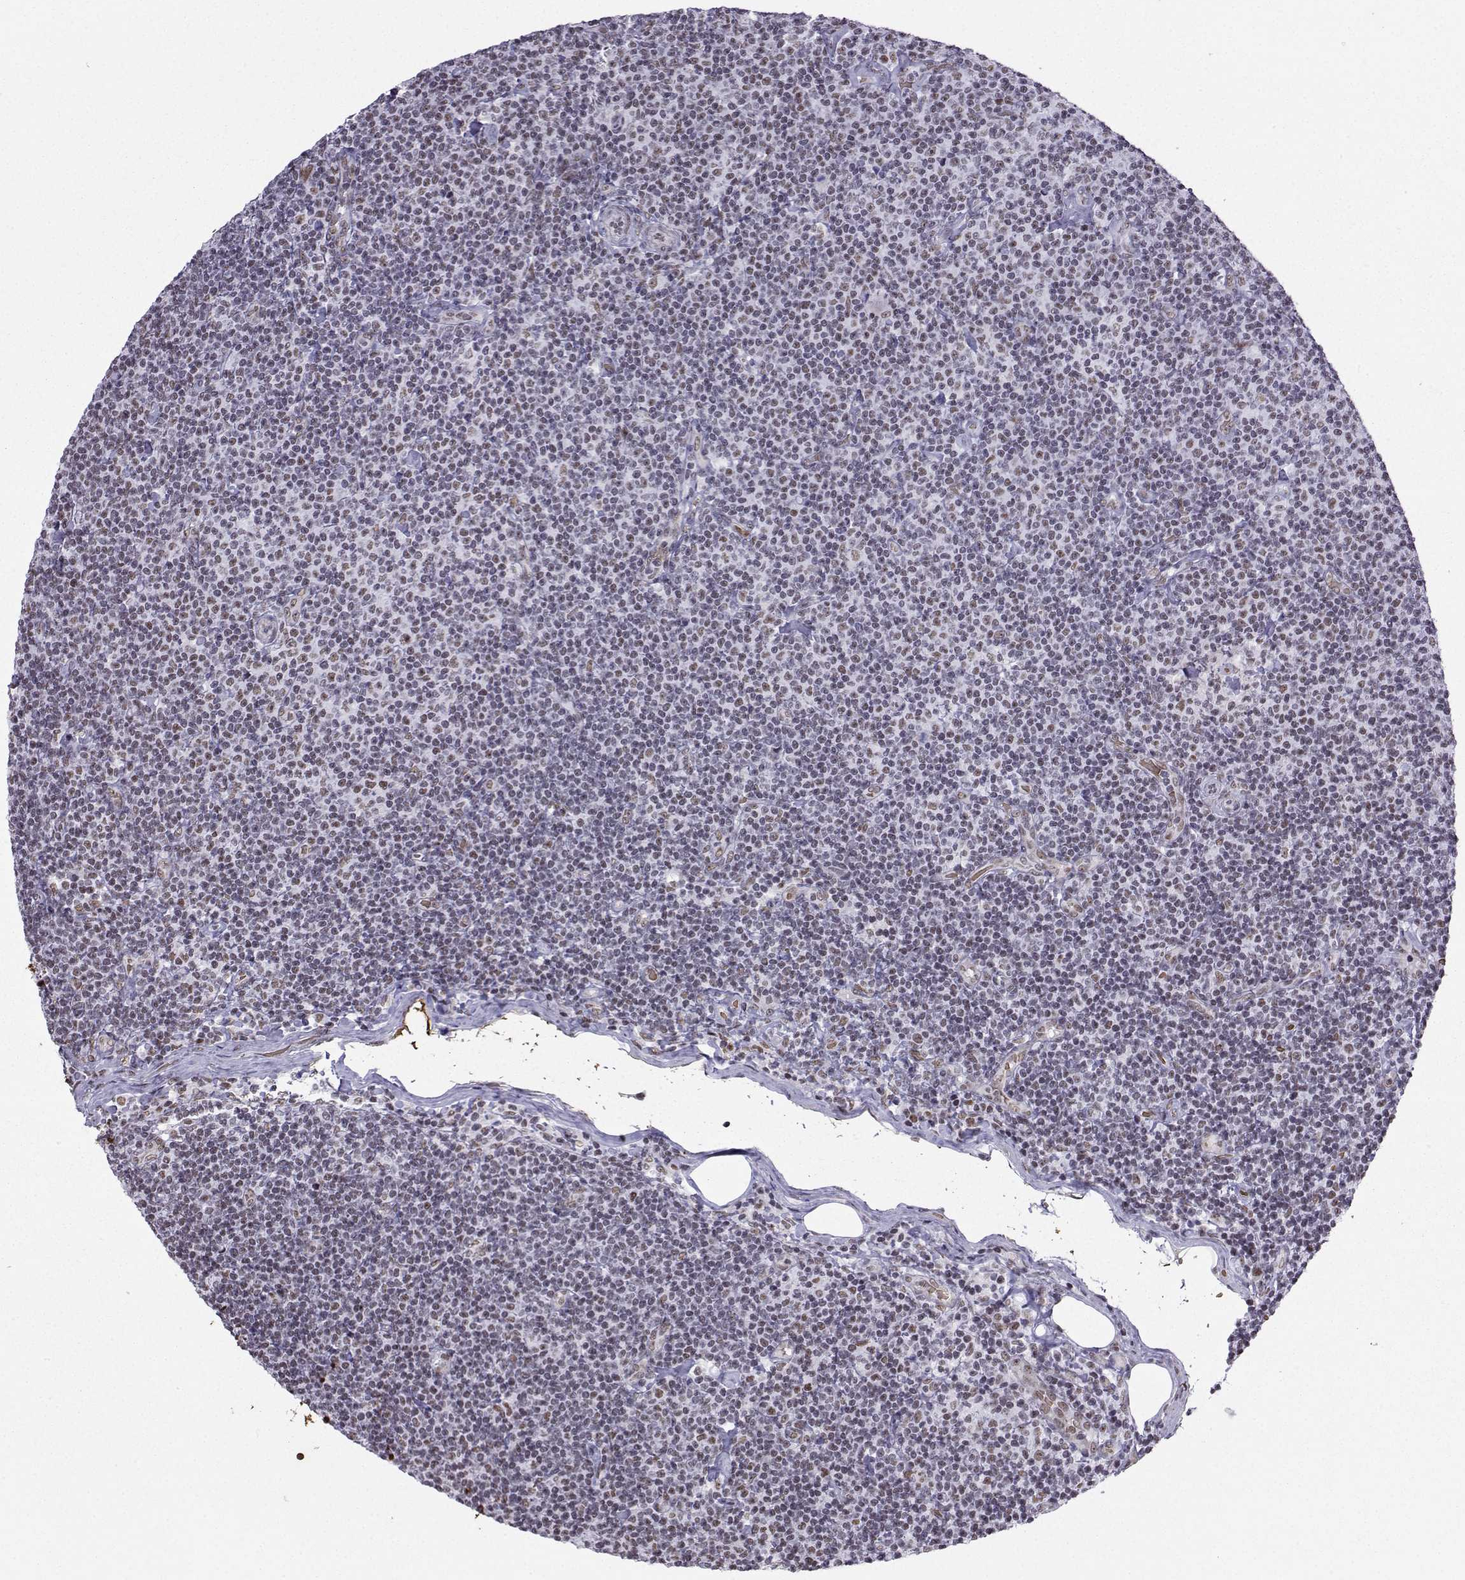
{"staining": {"intensity": "weak", "quantity": ">75%", "location": "nuclear"}, "tissue": "lymphoma", "cell_type": "Tumor cells", "image_type": "cancer", "snomed": [{"axis": "morphology", "description": "Malignant lymphoma, non-Hodgkin's type, Low grade"}, {"axis": "topography", "description": "Lymph node"}], "caption": "This is an image of immunohistochemistry (IHC) staining of lymphoma, which shows weak positivity in the nuclear of tumor cells.", "gene": "CCNK", "patient": {"sex": "male", "age": 81}}